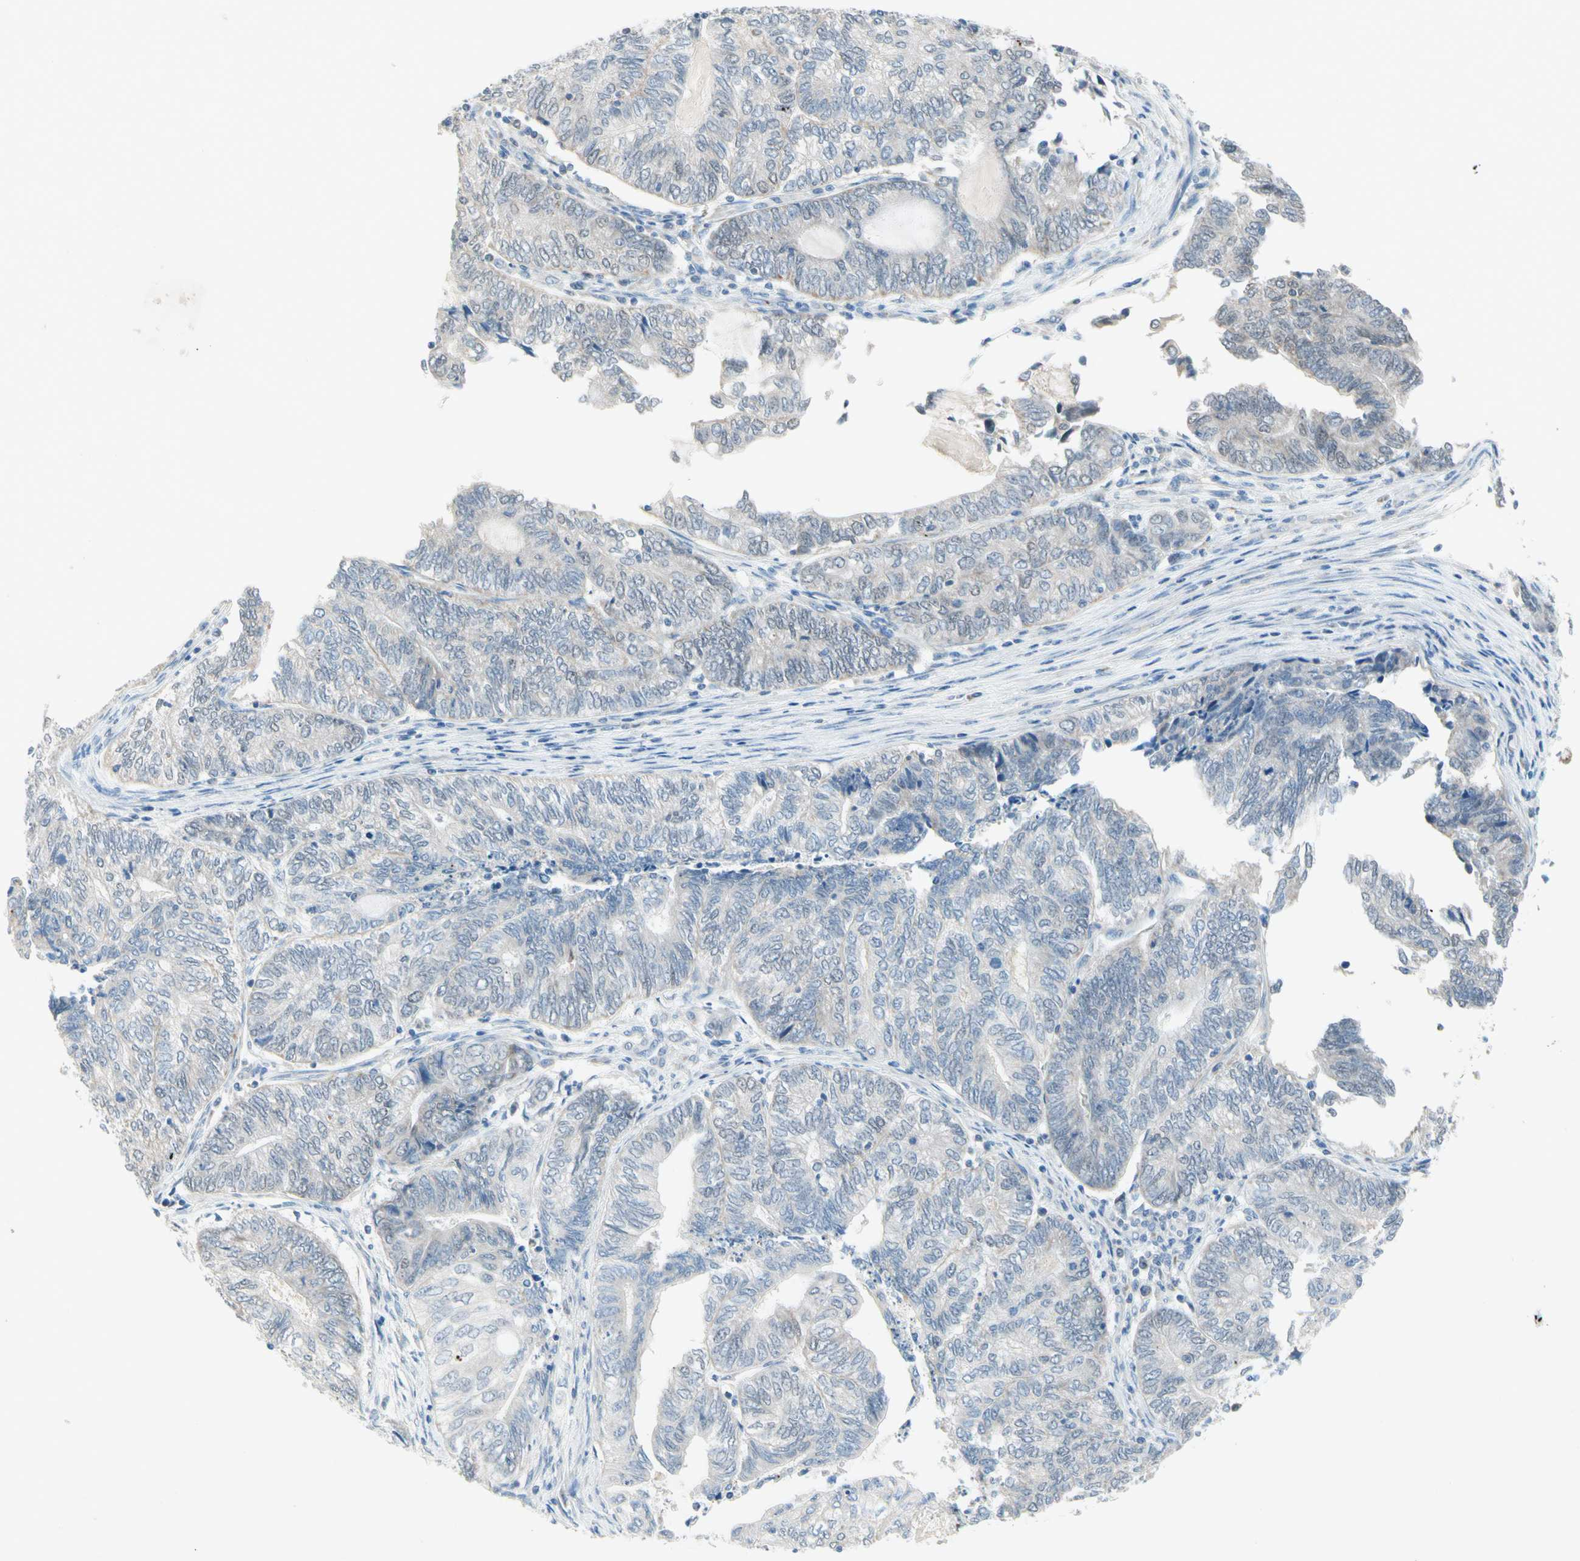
{"staining": {"intensity": "negative", "quantity": "none", "location": "none"}, "tissue": "endometrial cancer", "cell_type": "Tumor cells", "image_type": "cancer", "snomed": [{"axis": "morphology", "description": "Adenocarcinoma, NOS"}, {"axis": "topography", "description": "Uterus"}, {"axis": "topography", "description": "Endometrium"}], "caption": "Tumor cells show no significant staining in endometrial adenocarcinoma.", "gene": "MFF", "patient": {"sex": "female", "age": 70}}